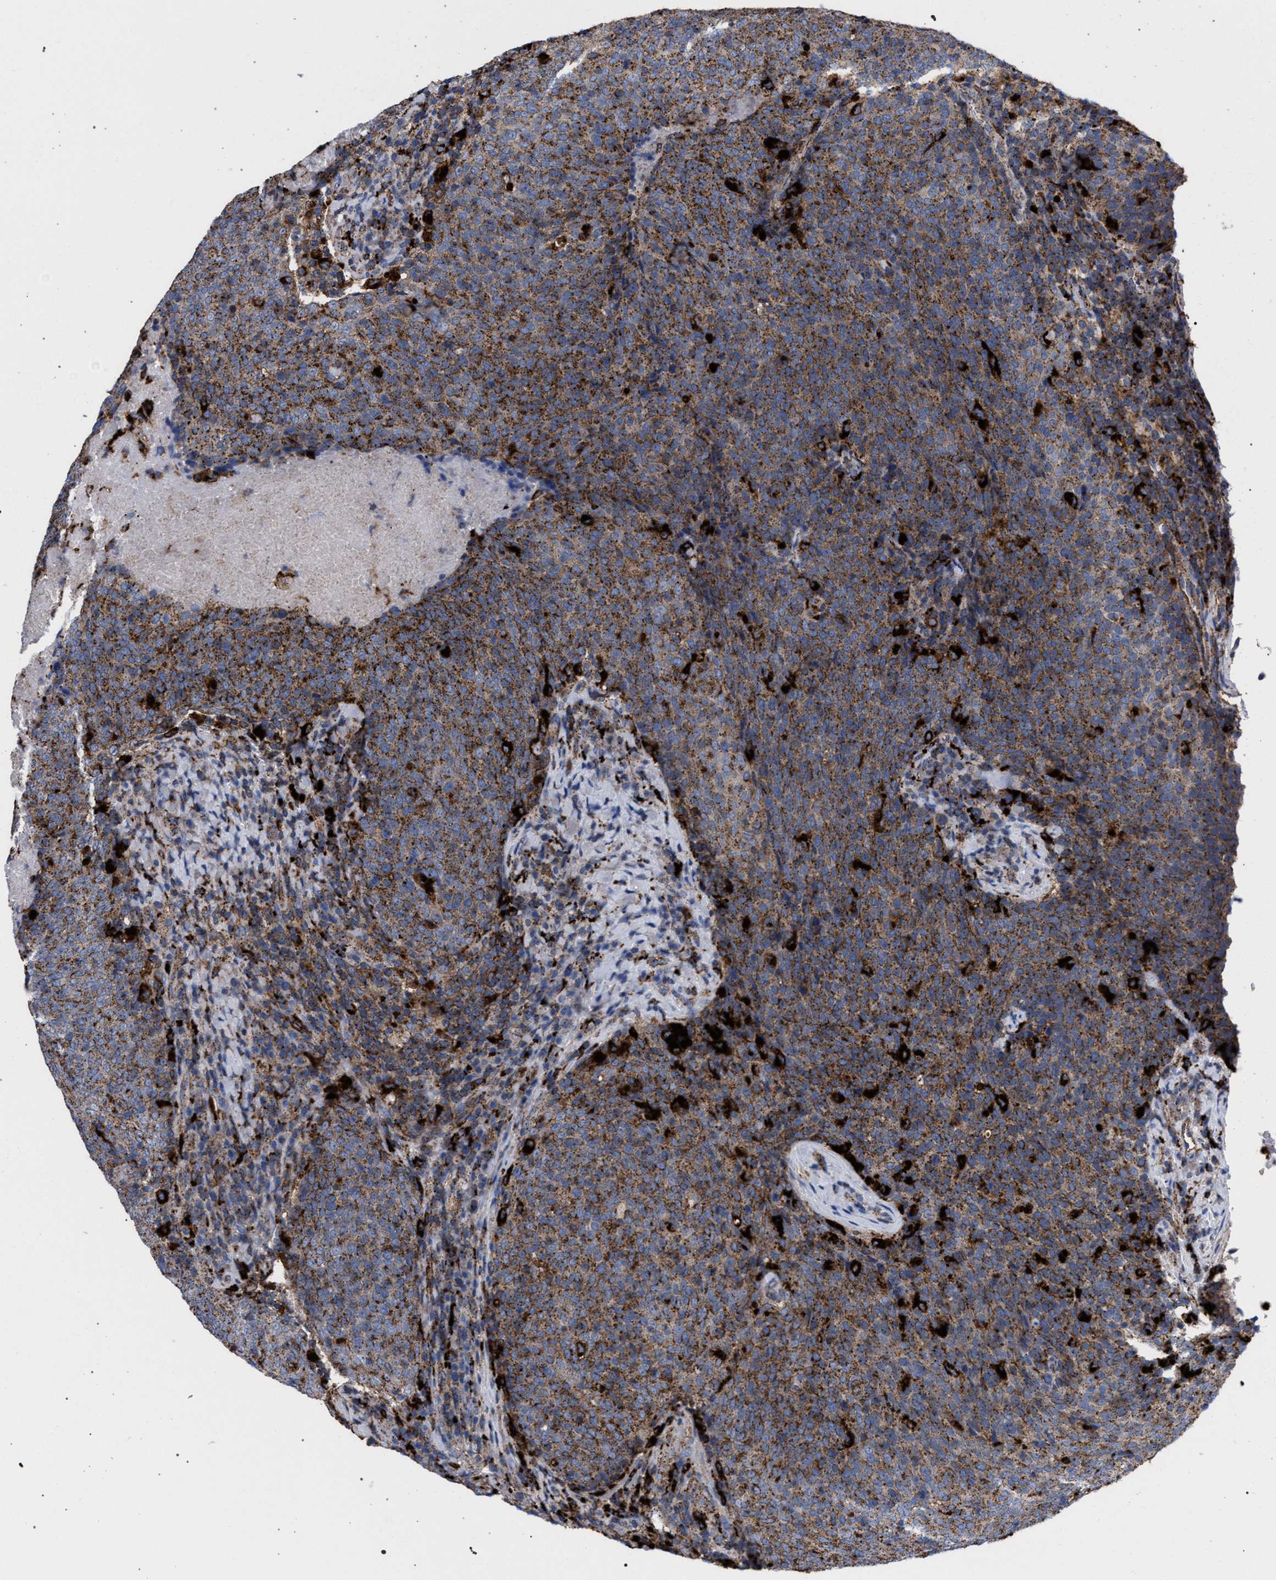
{"staining": {"intensity": "moderate", "quantity": ">75%", "location": "cytoplasmic/membranous"}, "tissue": "head and neck cancer", "cell_type": "Tumor cells", "image_type": "cancer", "snomed": [{"axis": "morphology", "description": "Squamous cell carcinoma, NOS"}, {"axis": "morphology", "description": "Squamous cell carcinoma, metastatic, NOS"}, {"axis": "topography", "description": "Lymph node"}, {"axis": "topography", "description": "Head-Neck"}], "caption": "High-power microscopy captured an immunohistochemistry histopathology image of head and neck cancer, revealing moderate cytoplasmic/membranous staining in about >75% of tumor cells.", "gene": "PPT1", "patient": {"sex": "male", "age": 62}}